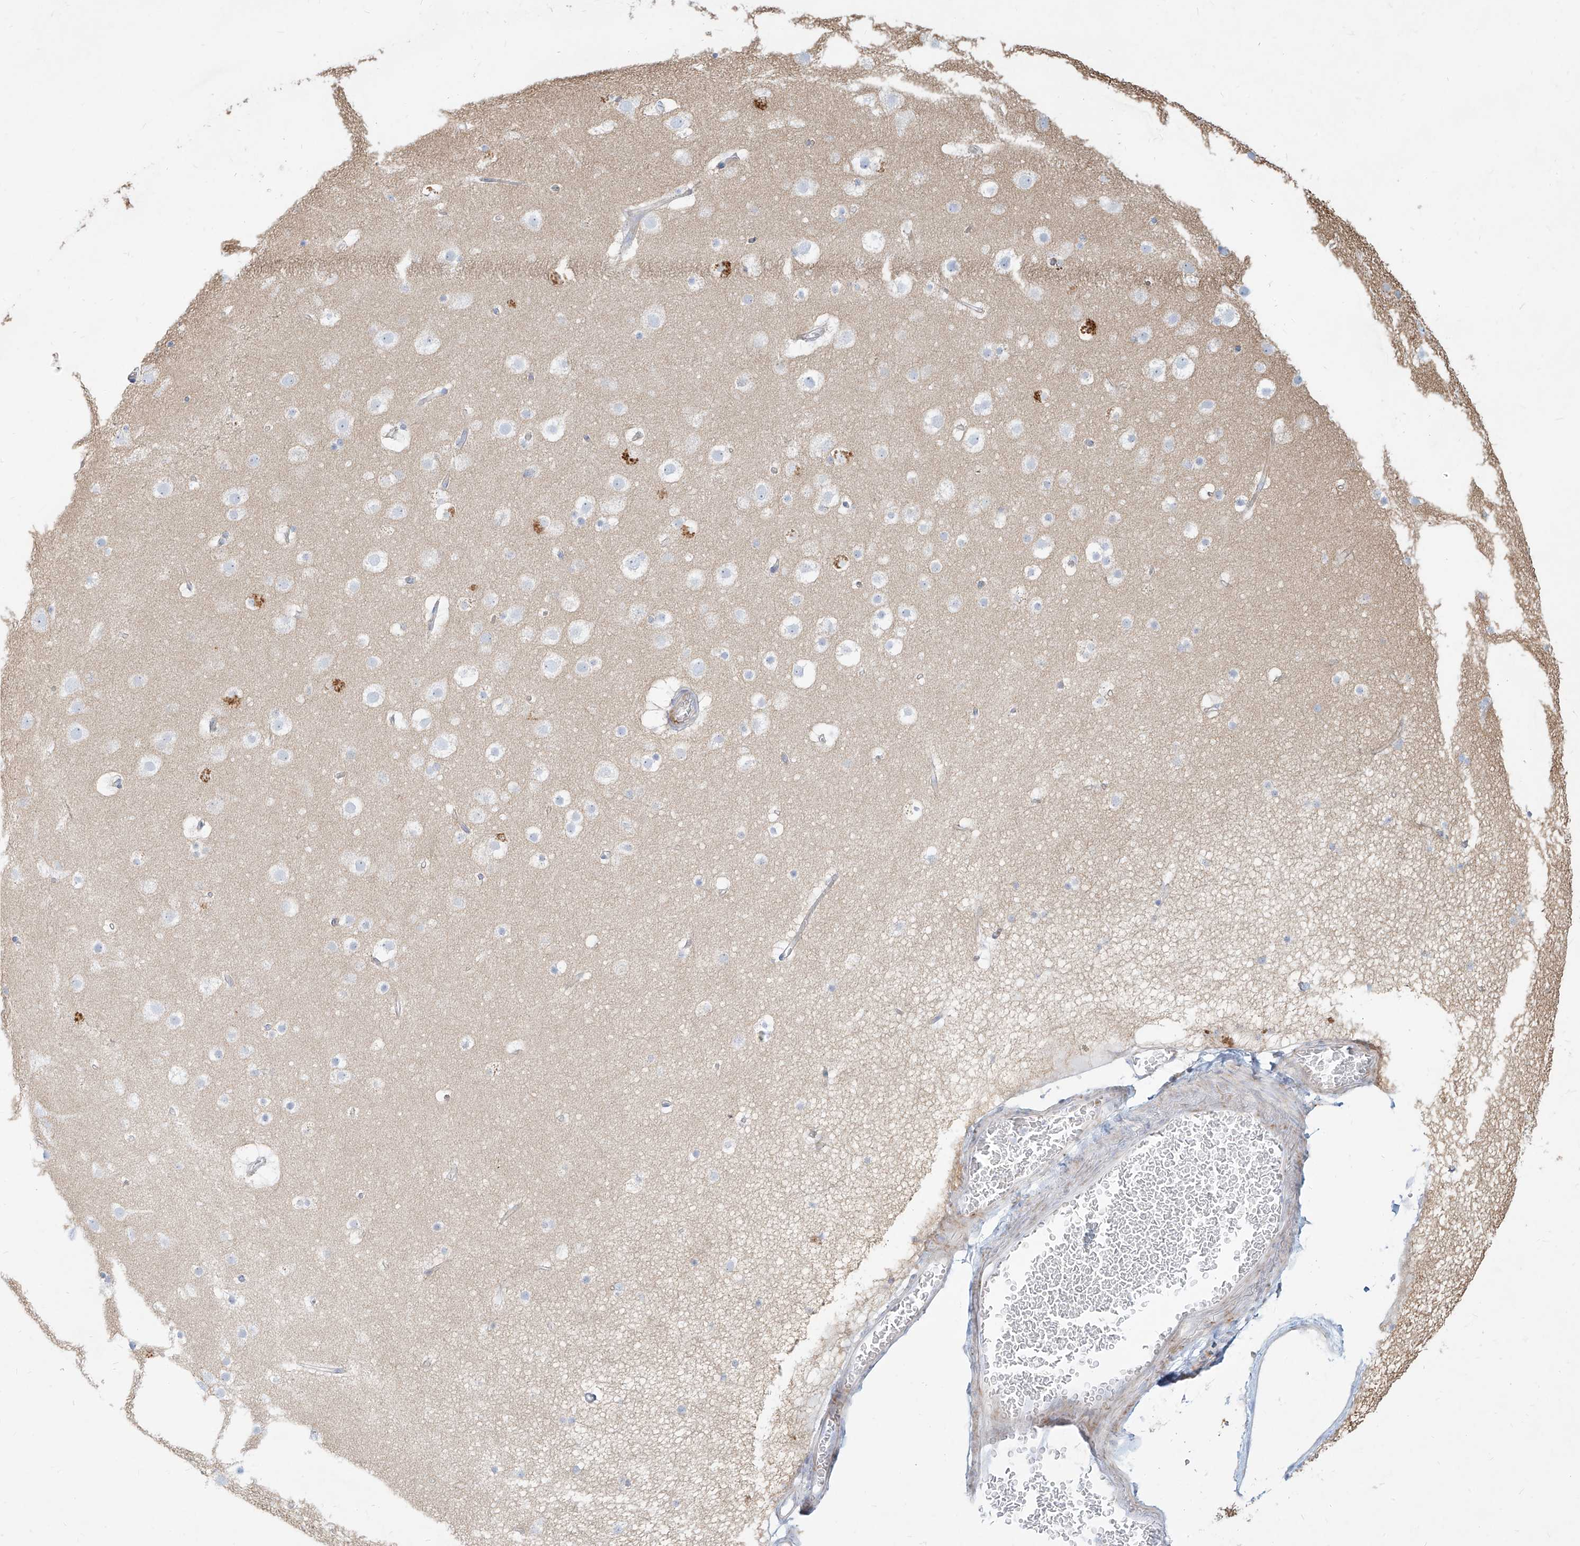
{"staining": {"intensity": "weak", "quantity": "25%-75%", "location": "cytoplasmic/membranous"}, "tissue": "cerebral cortex", "cell_type": "Endothelial cells", "image_type": "normal", "snomed": [{"axis": "morphology", "description": "Normal tissue, NOS"}, {"axis": "topography", "description": "Cerebral cortex"}], "caption": "Weak cytoplasmic/membranous staining for a protein is seen in about 25%-75% of endothelial cells of normal cerebral cortex using immunohistochemistry.", "gene": "MTX2", "patient": {"sex": "male", "age": 57}}